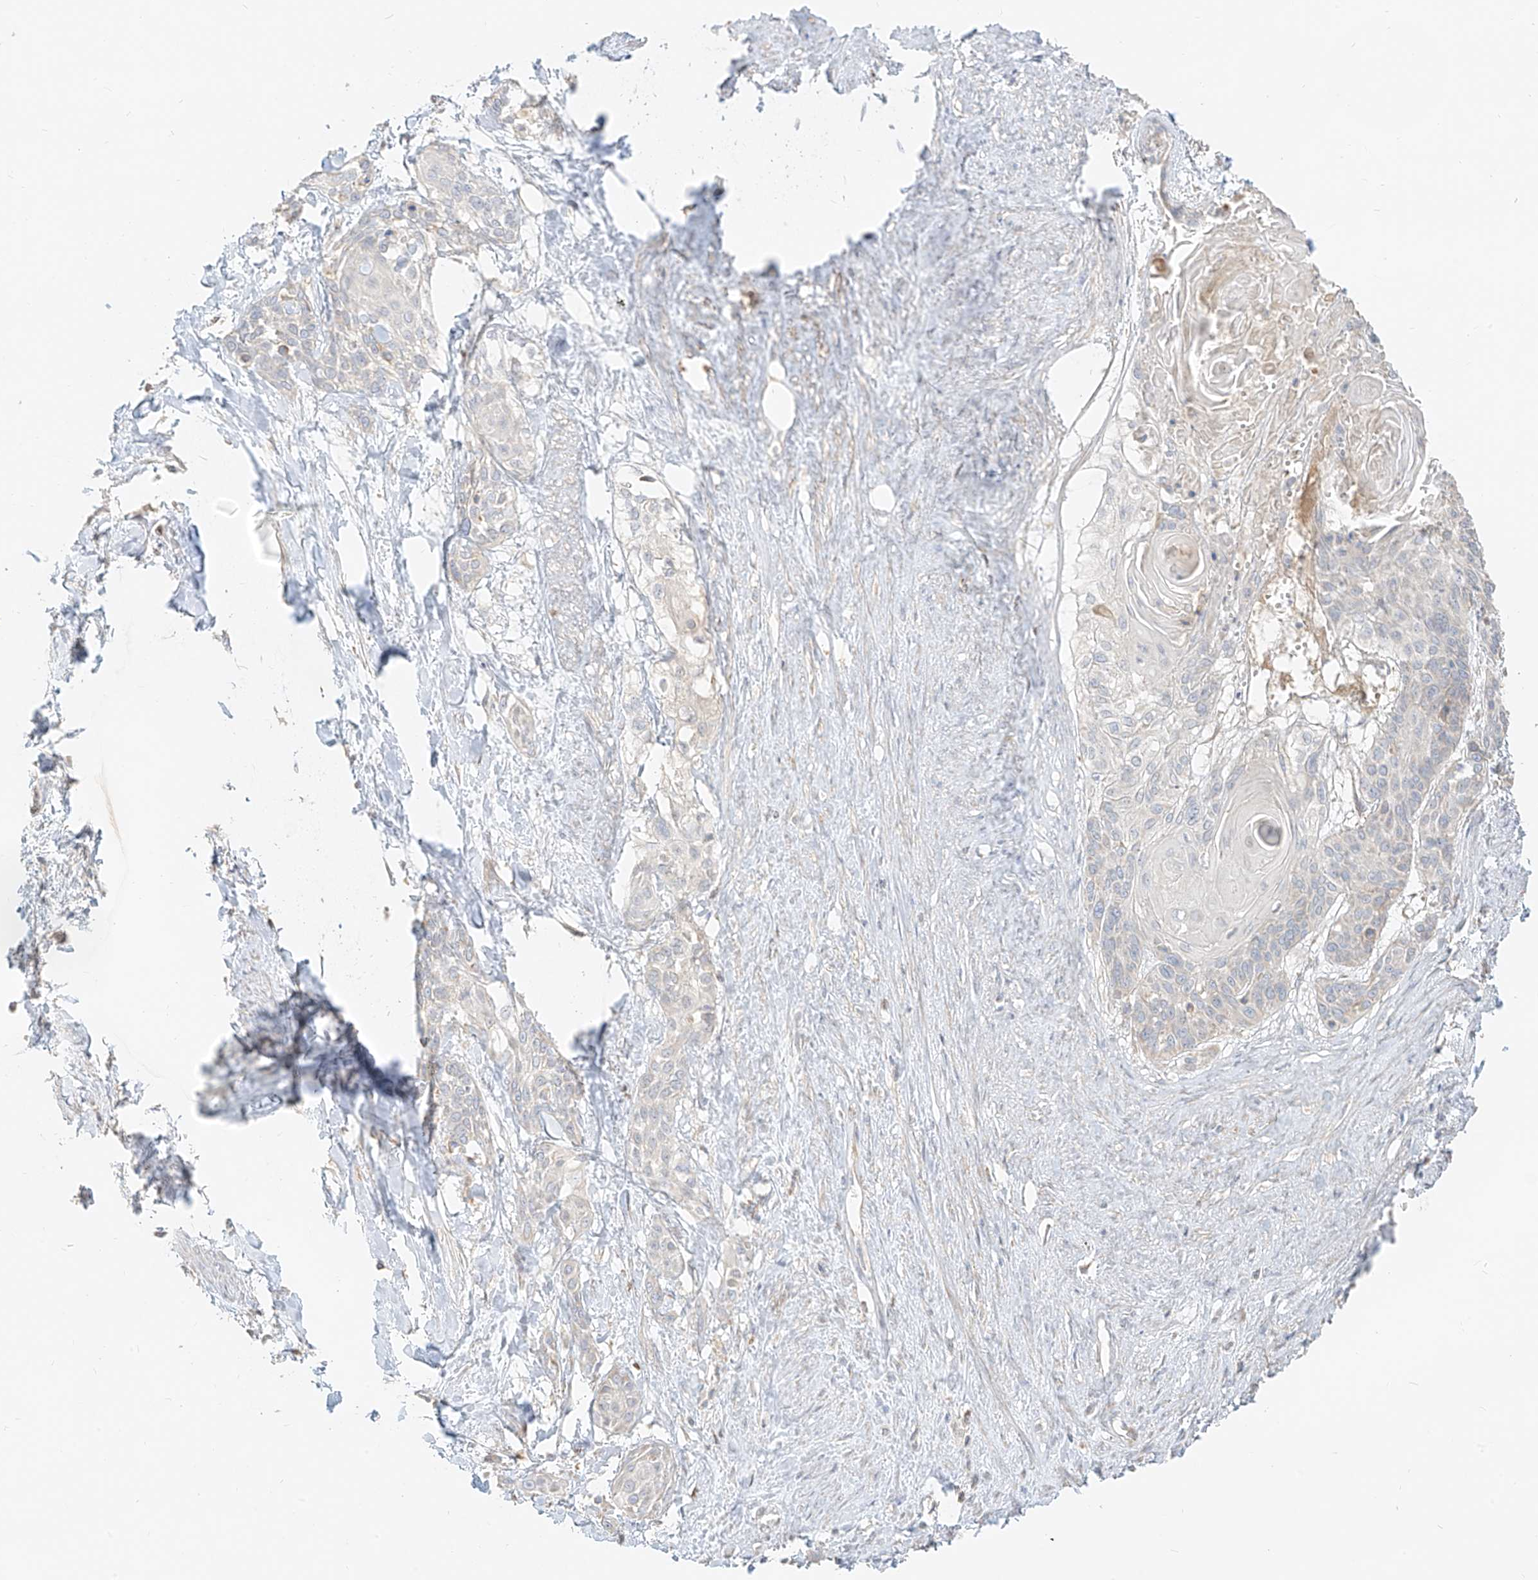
{"staining": {"intensity": "negative", "quantity": "none", "location": "none"}, "tissue": "cervical cancer", "cell_type": "Tumor cells", "image_type": "cancer", "snomed": [{"axis": "morphology", "description": "Squamous cell carcinoma, NOS"}, {"axis": "topography", "description": "Cervix"}], "caption": "Protein analysis of cervical squamous cell carcinoma exhibits no significant expression in tumor cells. Brightfield microscopy of immunohistochemistry stained with DAB (brown) and hematoxylin (blue), captured at high magnification.", "gene": "ZIM3", "patient": {"sex": "female", "age": 57}}